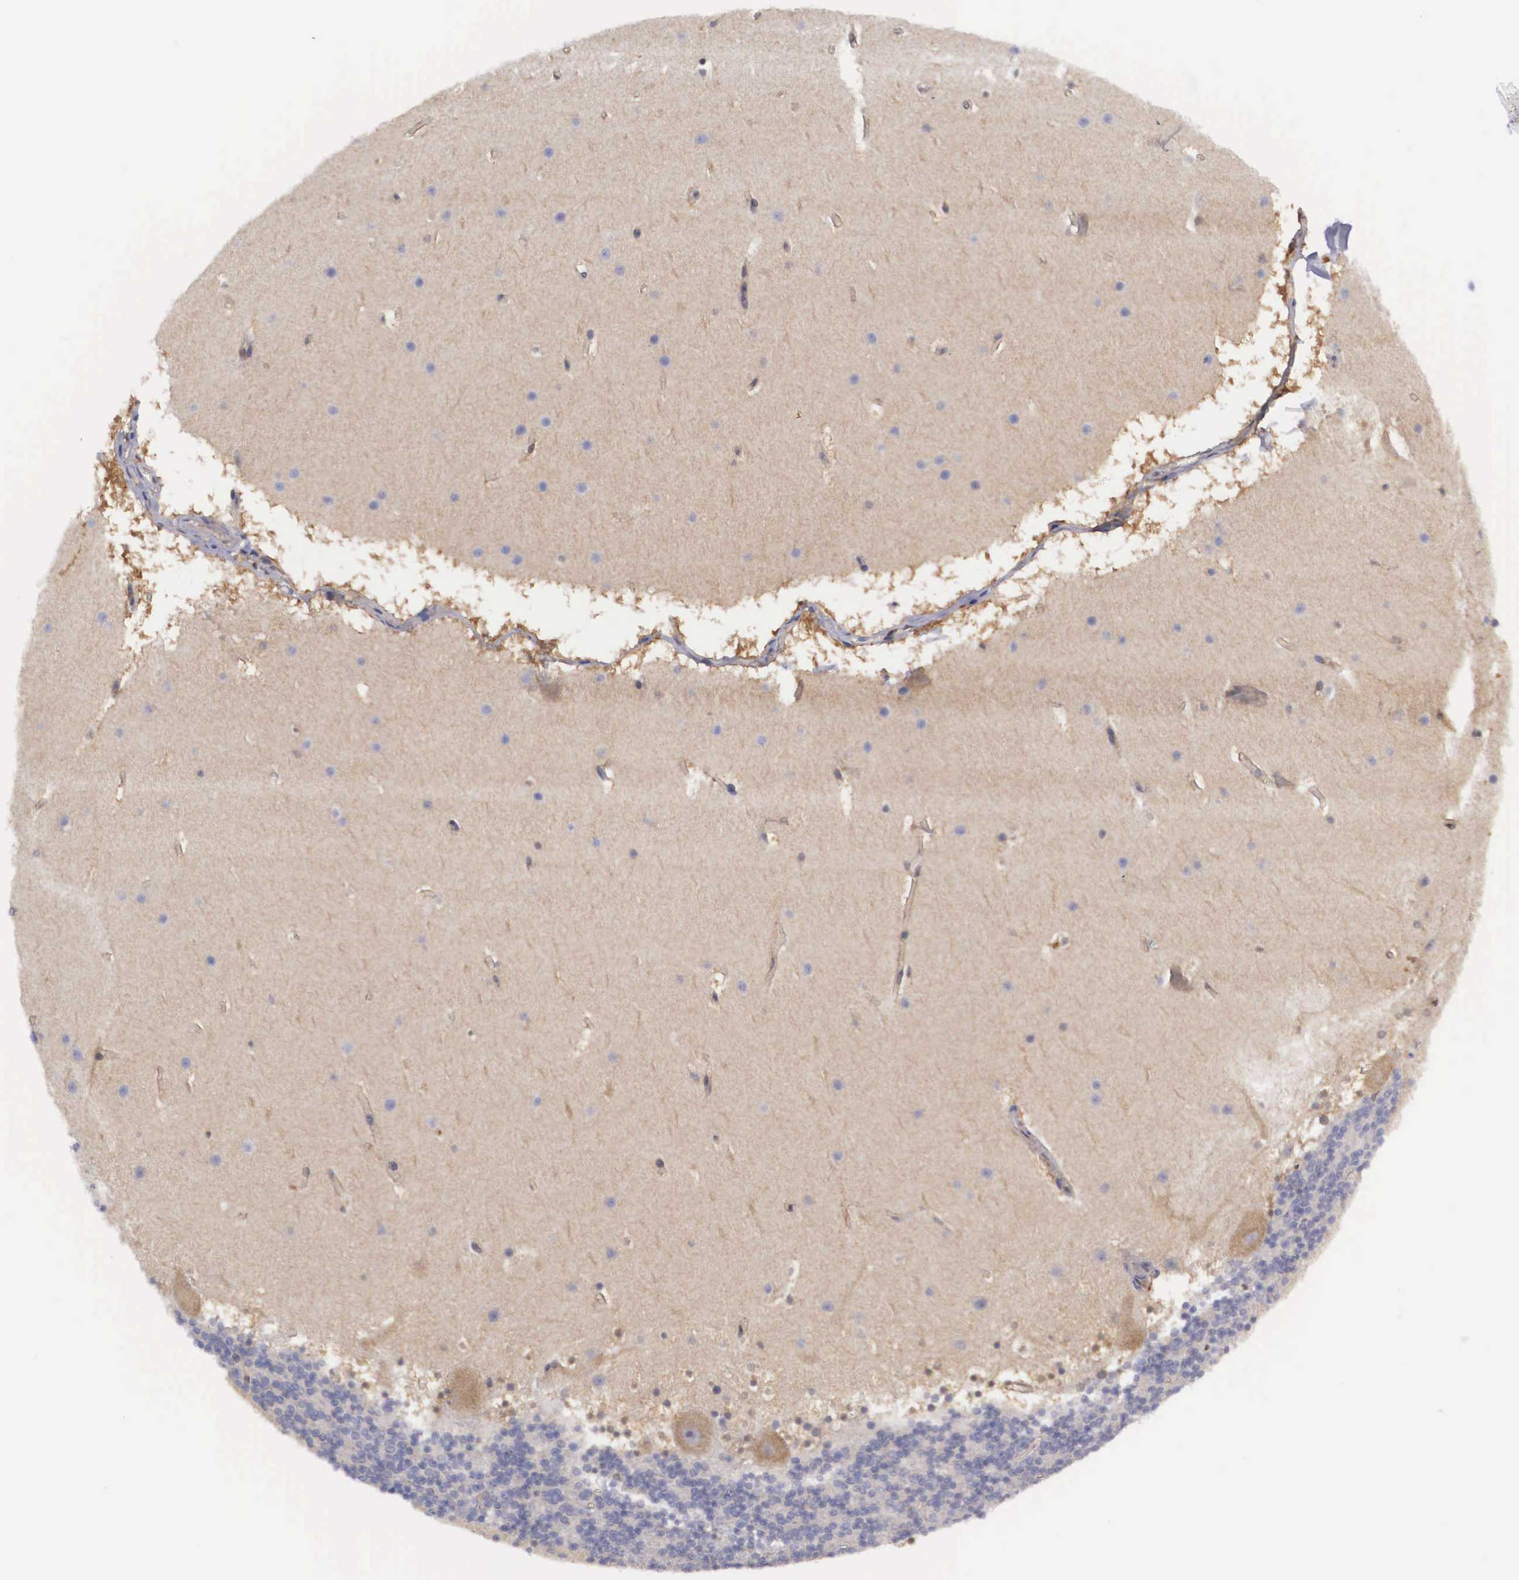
{"staining": {"intensity": "negative", "quantity": "none", "location": "none"}, "tissue": "cerebellum", "cell_type": "Cells in granular layer", "image_type": "normal", "snomed": [{"axis": "morphology", "description": "Normal tissue, NOS"}, {"axis": "topography", "description": "Cerebellum"}], "caption": "This photomicrograph is of benign cerebellum stained with immunohistochemistry (IHC) to label a protein in brown with the nuclei are counter-stained blue. There is no expression in cells in granular layer.", "gene": "ADSL", "patient": {"sex": "male", "age": 45}}